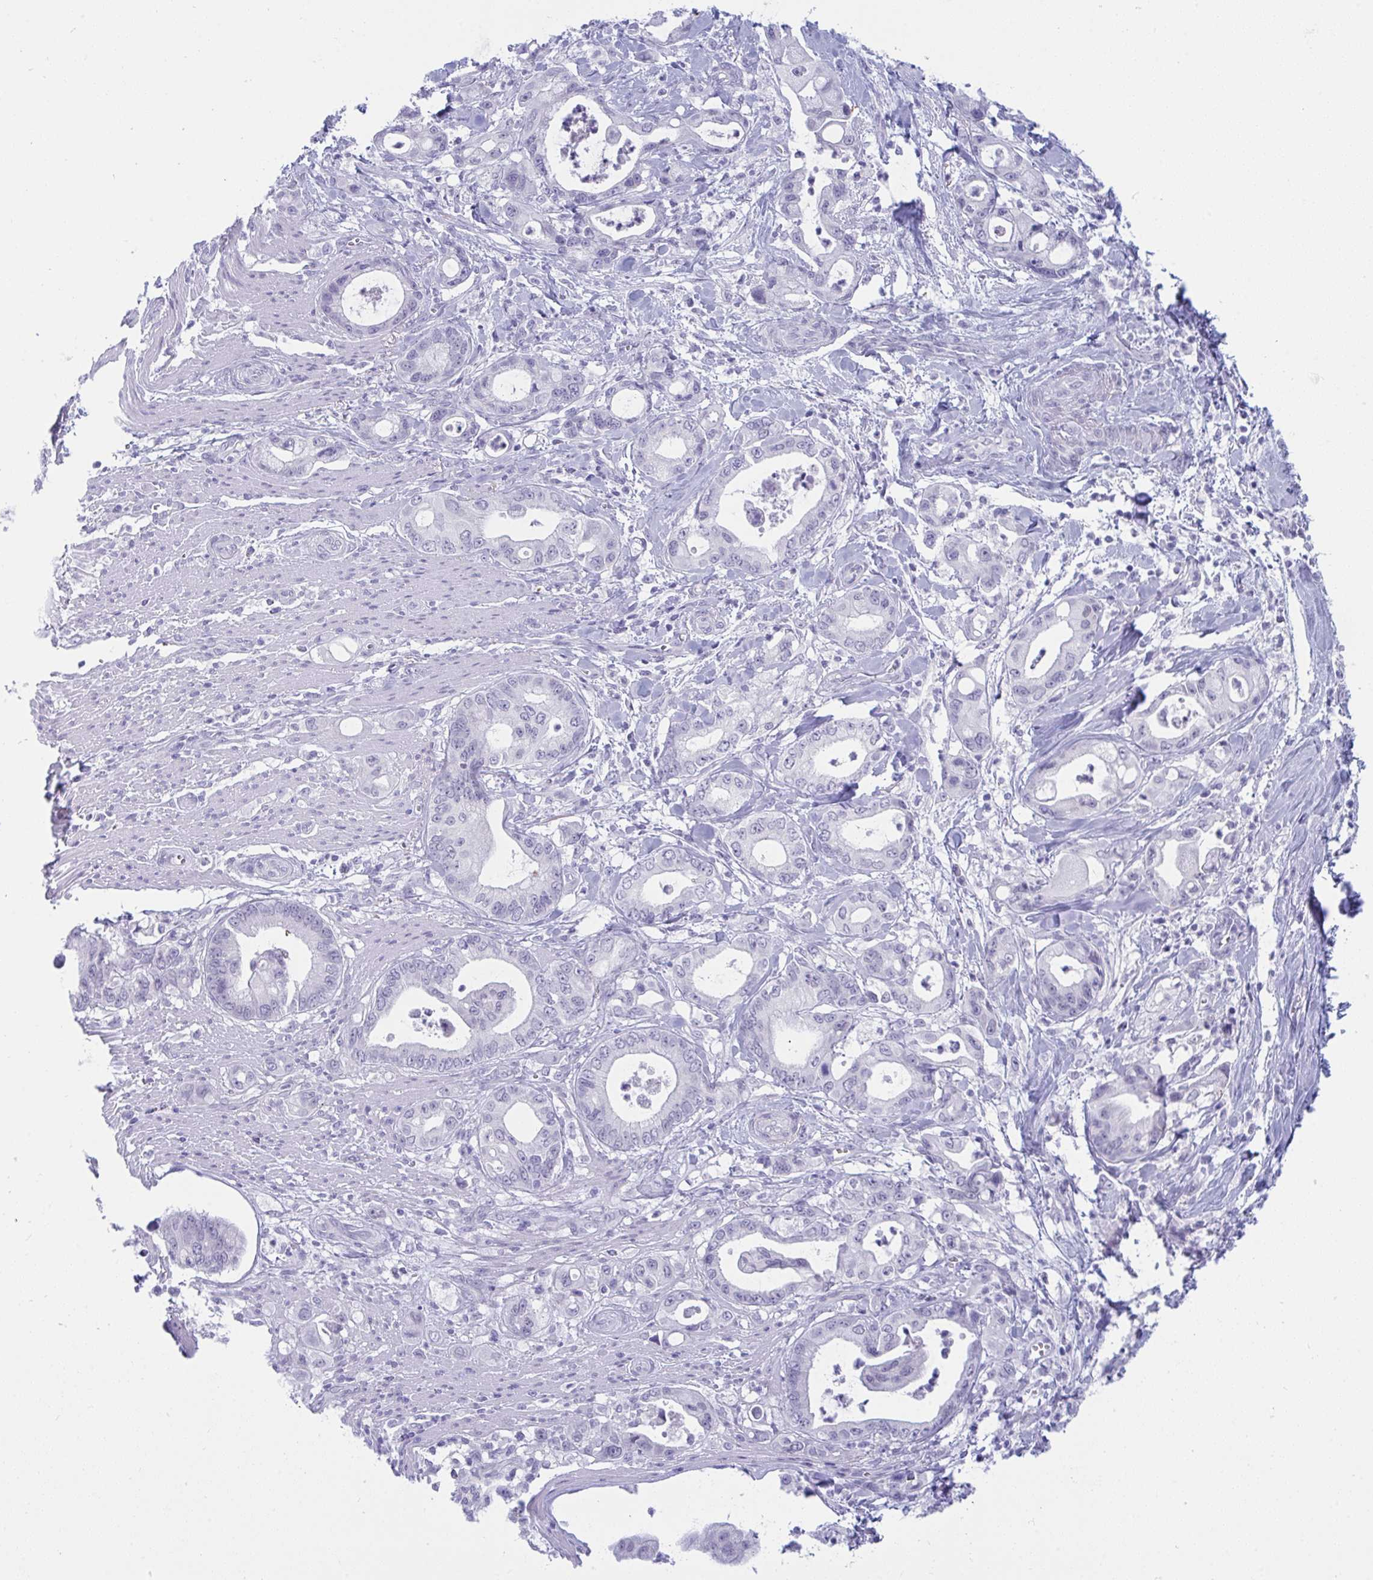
{"staining": {"intensity": "negative", "quantity": "none", "location": "none"}, "tissue": "pancreatic cancer", "cell_type": "Tumor cells", "image_type": "cancer", "snomed": [{"axis": "morphology", "description": "Adenocarcinoma, NOS"}, {"axis": "topography", "description": "Pancreas"}], "caption": "Adenocarcinoma (pancreatic) was stained to show a protein in brown. There is no significant expression in tumor cells.", "gene": "PRDM9", "patient": {"sex": "male", "age": 68}}